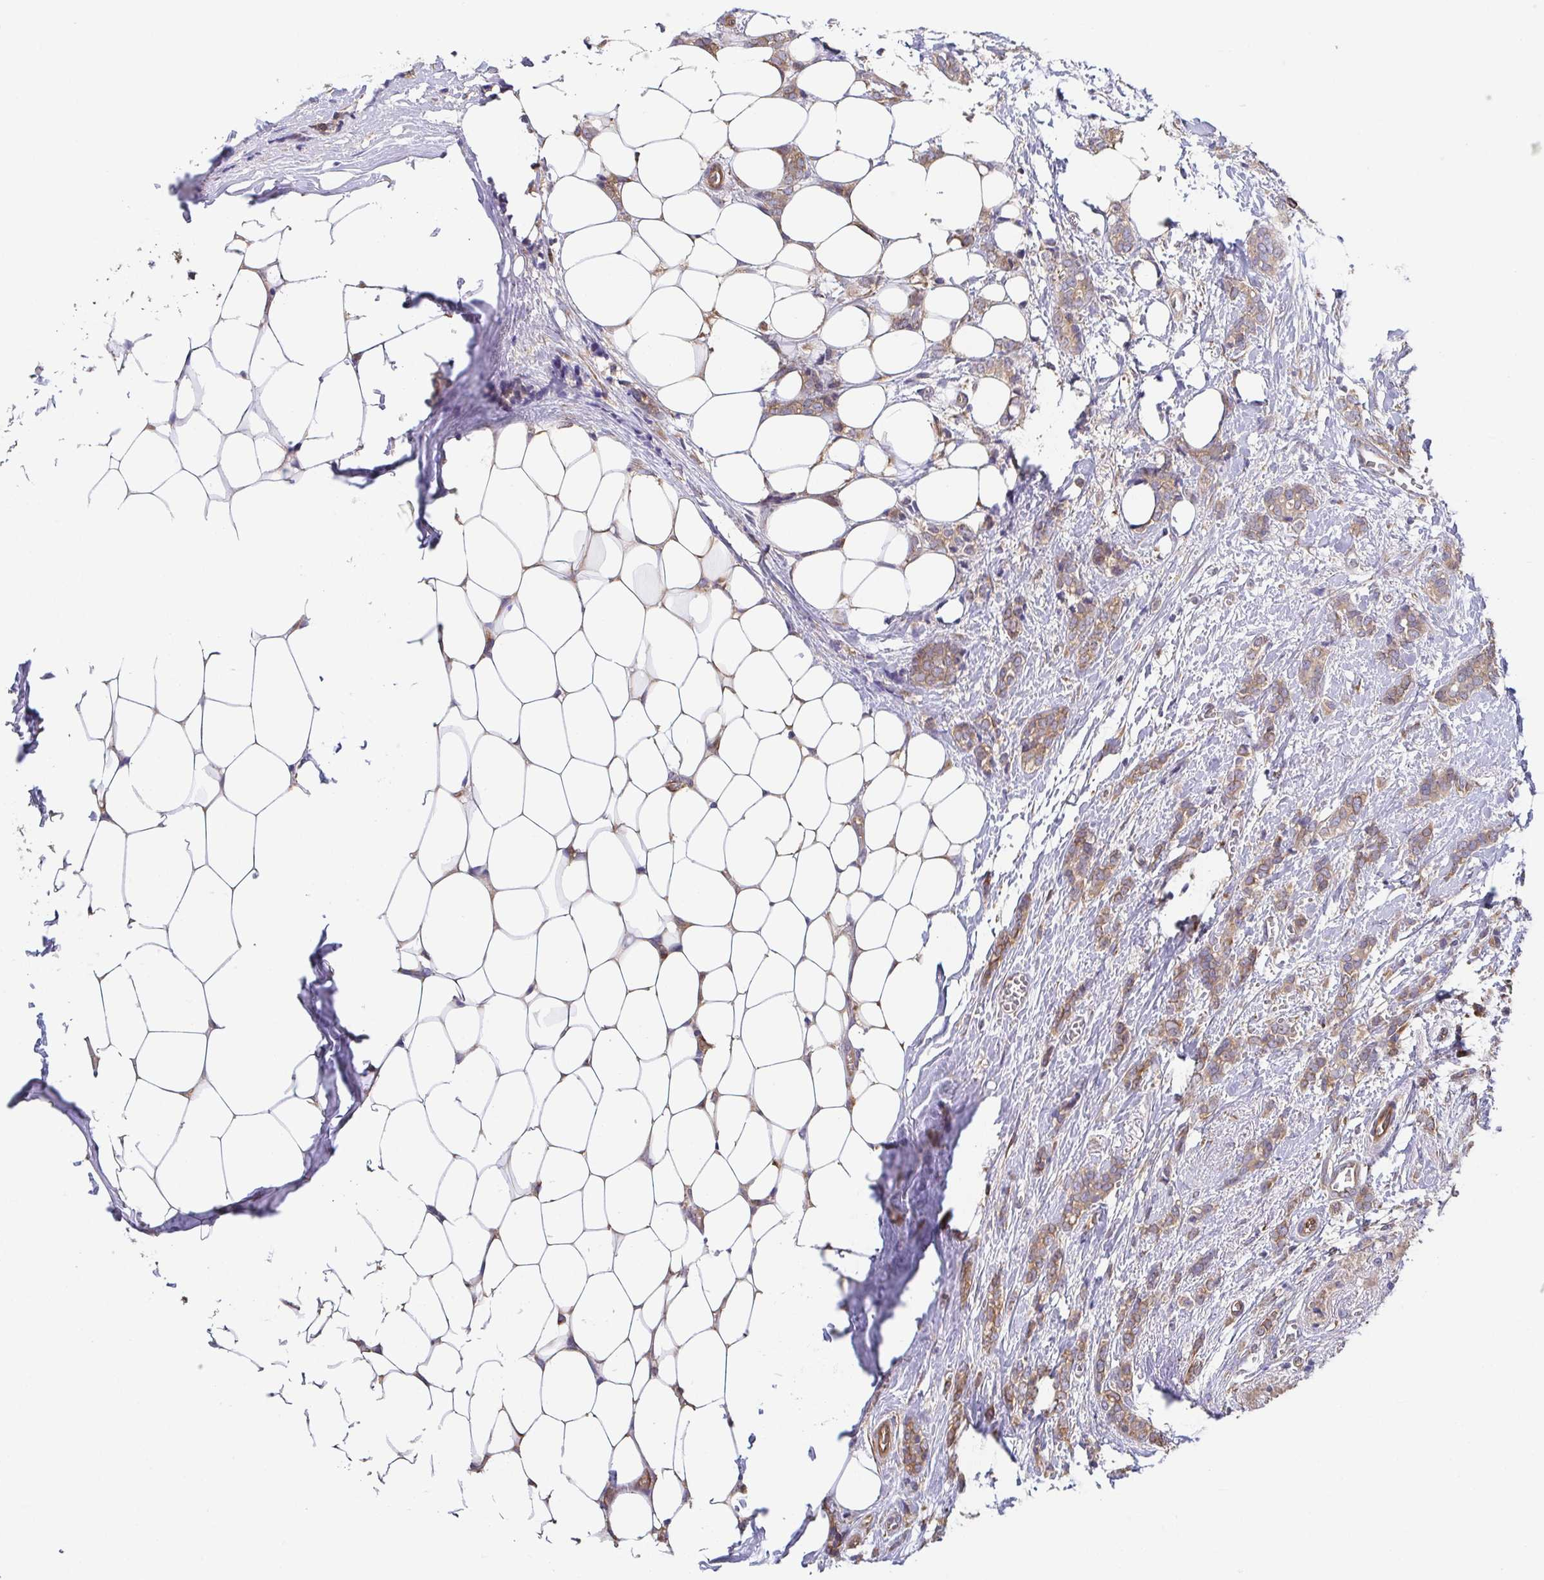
{"staining": {"intensity": "weak", "quantity": ">75%", "location": "cytoplasmic/membranous"}, "tissue": "breast cancer", "cell_type": "Tumor cells", "image_type": "cancer", "snomed": [{"axis": "morphology", "description": "Normal tissue, NOS"}, {"axis": "morphology", "description": "Duct carcinoma"}, {"axis": "topography", "description": "Breast"}], "caption": "A high-resolution micrograph shows immunohistochemistry staining of breast cancer, which reveals weak cytoplasmic/membranous expression in approximately >75% of tumor cells.", "gene": "EIF3D", "patient": {"sex": "female", "age": 77}}